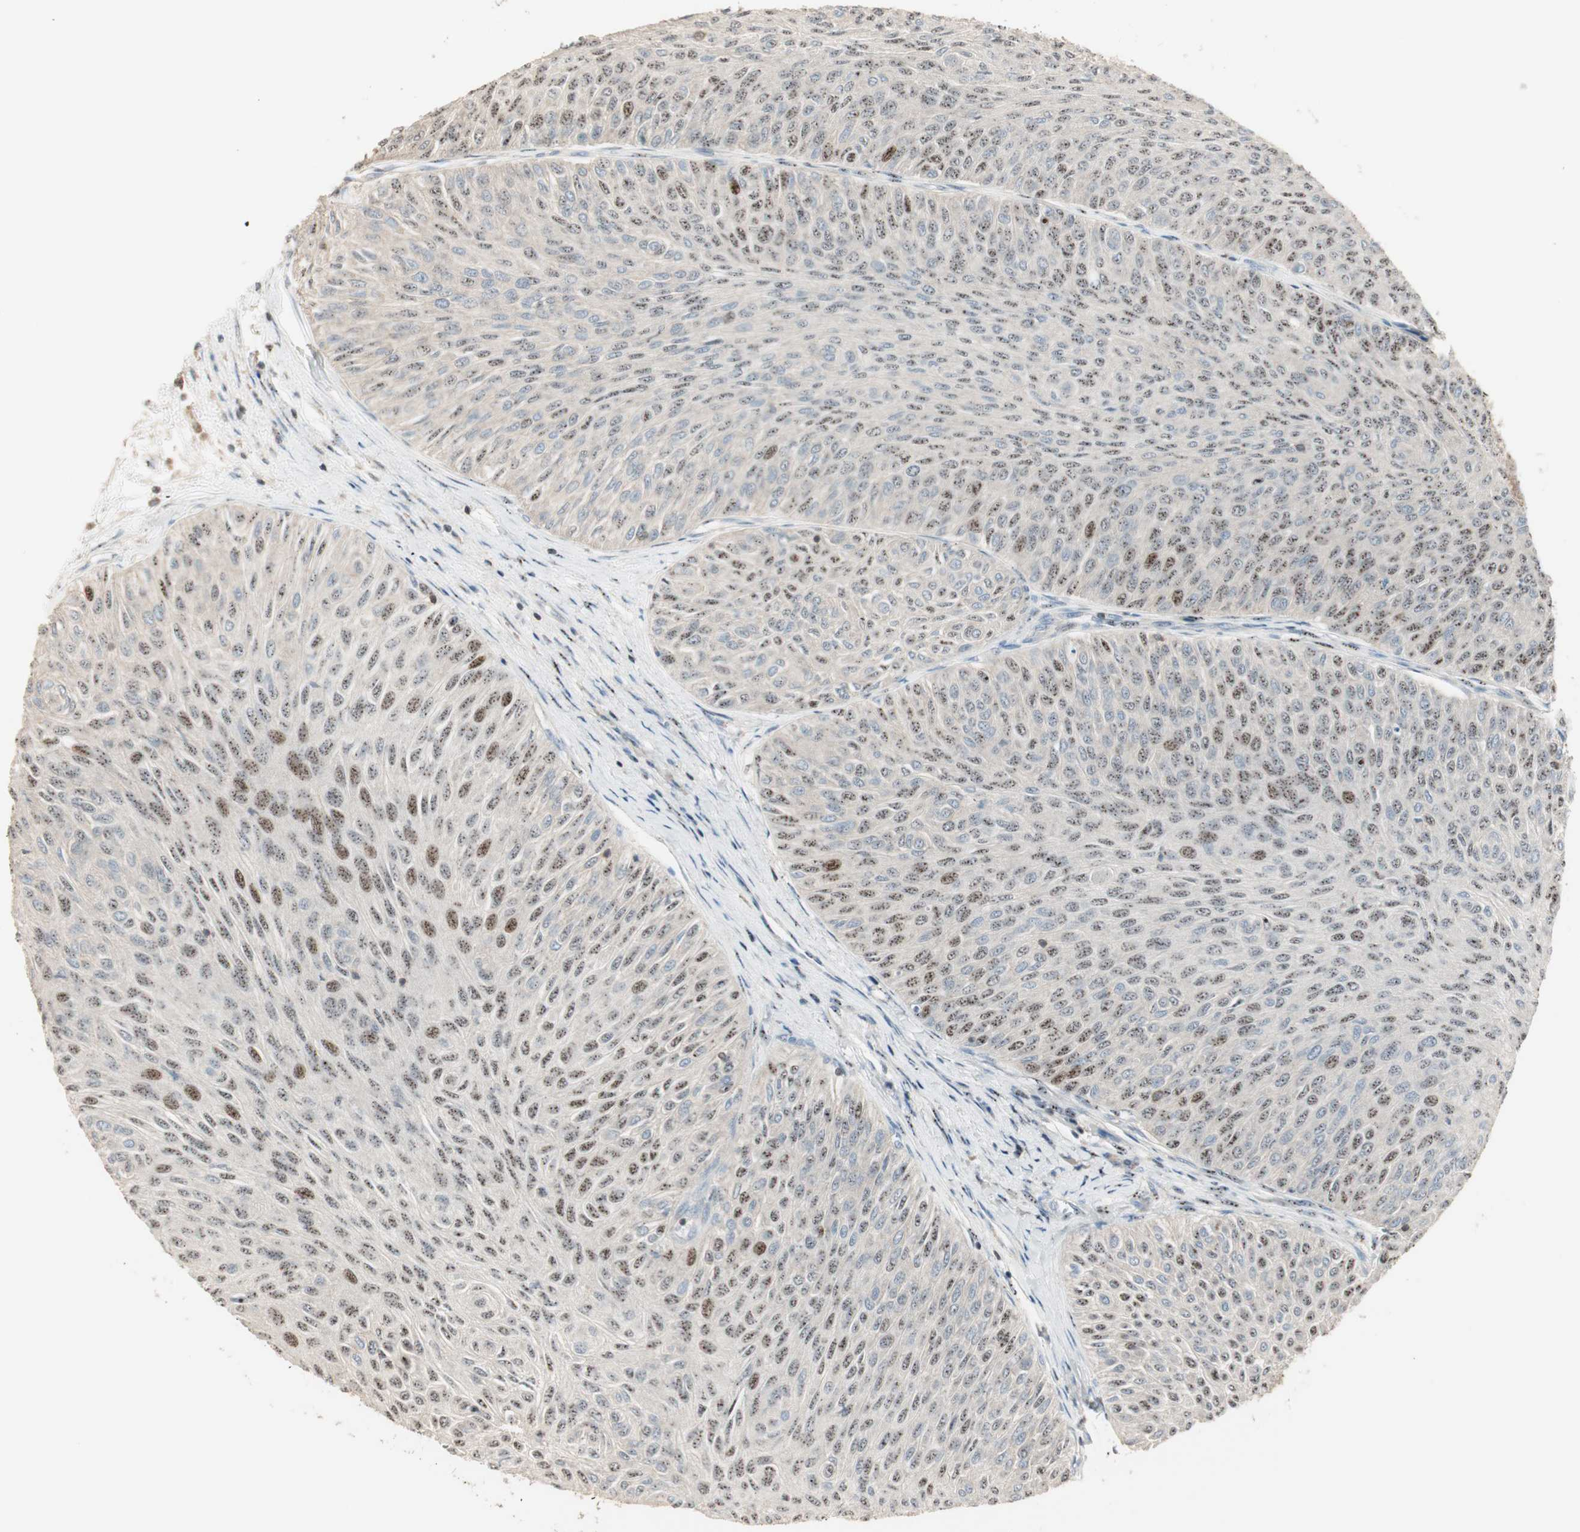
{"staining": {"intensity": "moderate", "quantity": ">75%", "location": "nuclear"}, "tissue": "urothelial cancer", "cell_type": "Tumor cells", "image_type": "cancer", "snomed": [{"axis": "morphology", "description": "Urothelial carcinoma, Low grade"}, {"axis": "topography", "description": "Urinary bladder"}], "caption": "IHC photomicrograph of urothelial cancer stained for a protein (brown), which demonstrates medium levels of moderate nuclear expression in about >75% of tumor cells.", "gene": "CRLF3", "patient": {"sex": "male", "age": 78}}